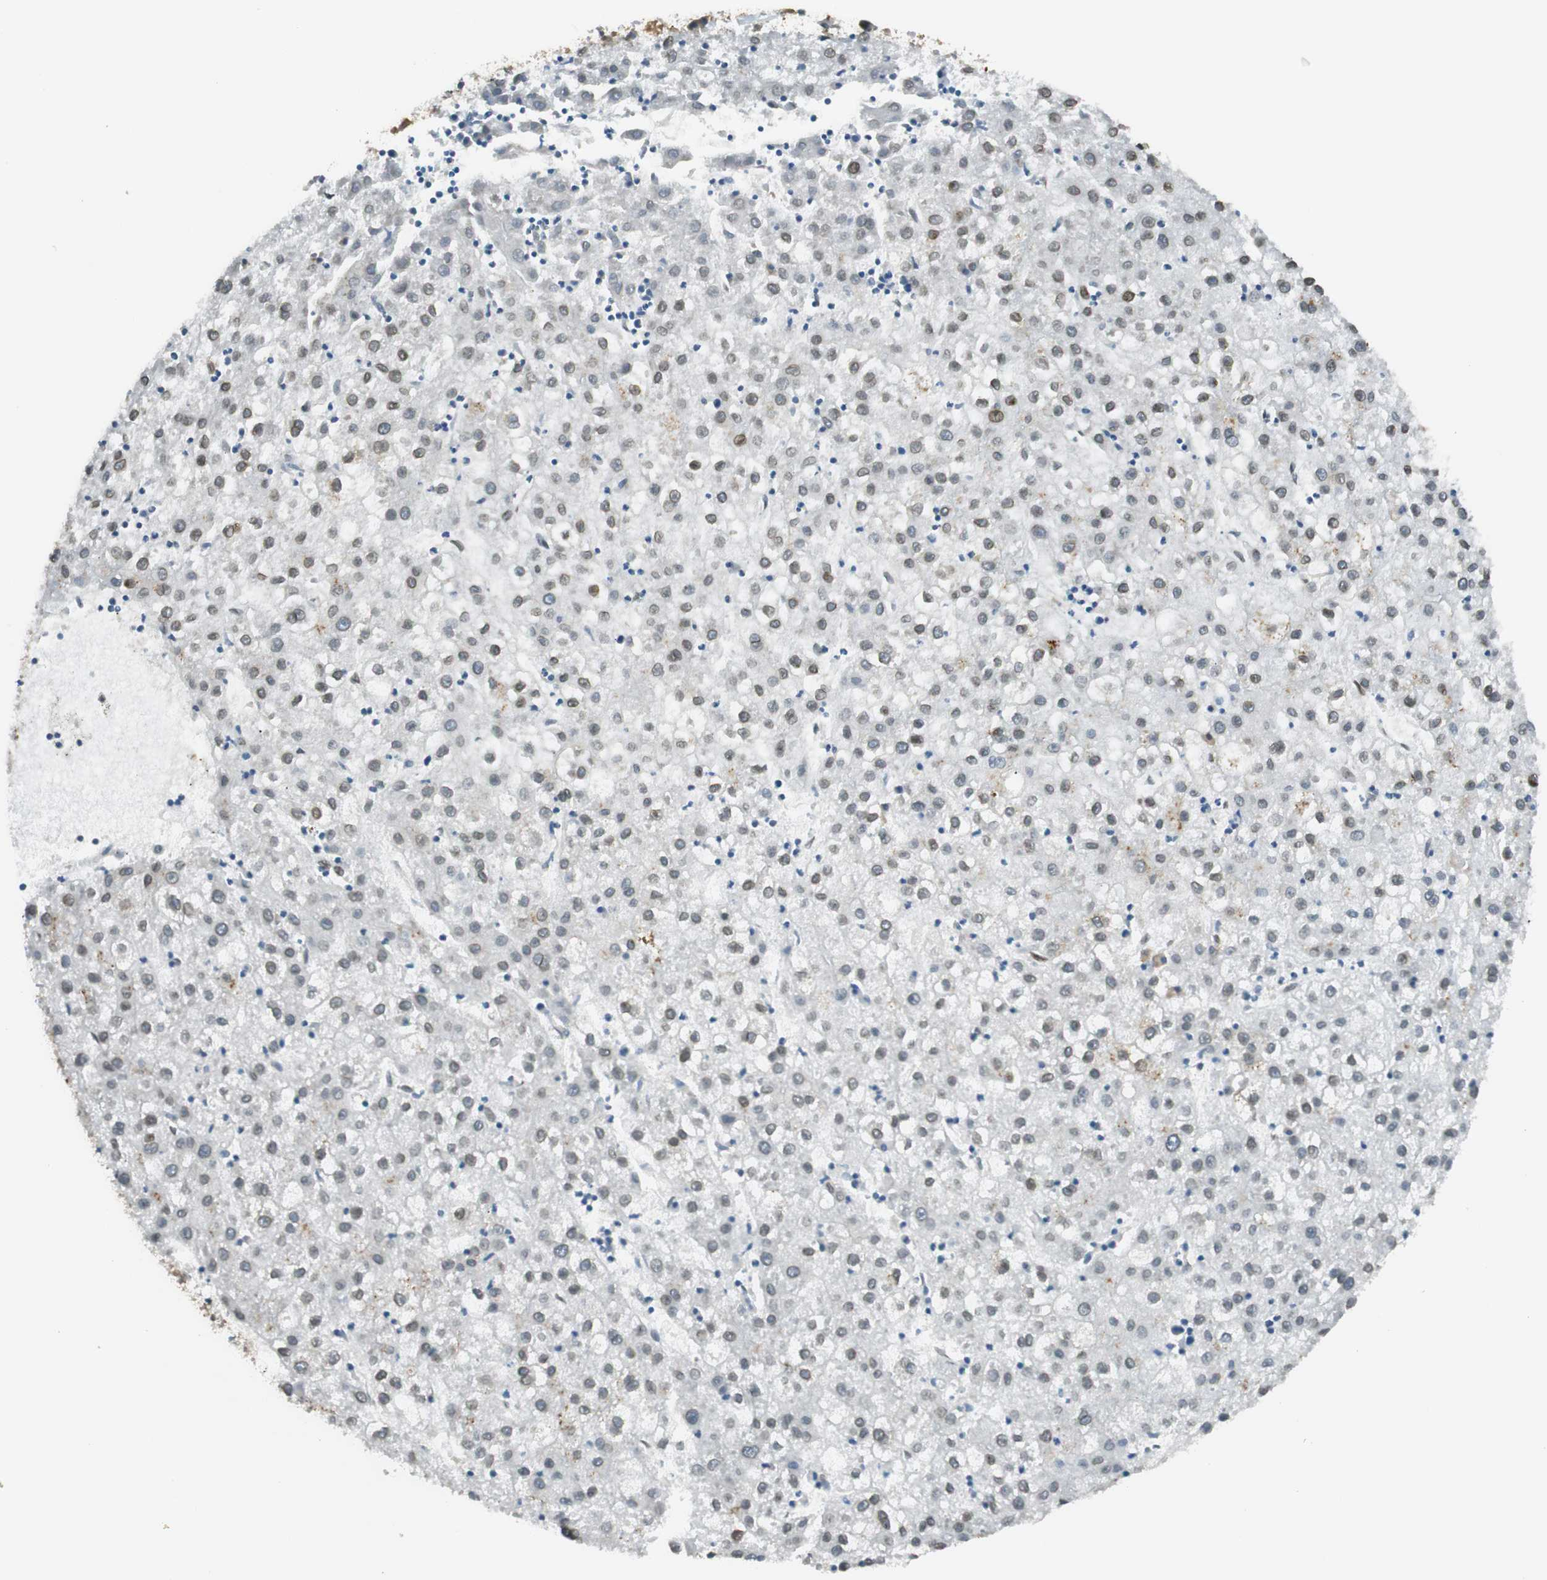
{"staining": {"intensity": "weak", "quantity": "25%-75%", "location": "nuclear"}, "tissue": "liver cancer", "cell_type": "Tumor cells", "image_type": "cancer", "snomed": [{"axis": "morphology", "description": "Carcinoma, Hepatocellular, NOS"}, {"axis": "topography", "description": "Liver"}], "caption": "Immunohistochemical staining of human hepatocellular carcinoma (liver) shows weak nuclear protein positivity in approximately 25%-75% of tumor cells.", "gene": "TMEM260", "patient": {"sex": "male", "age": 72}}